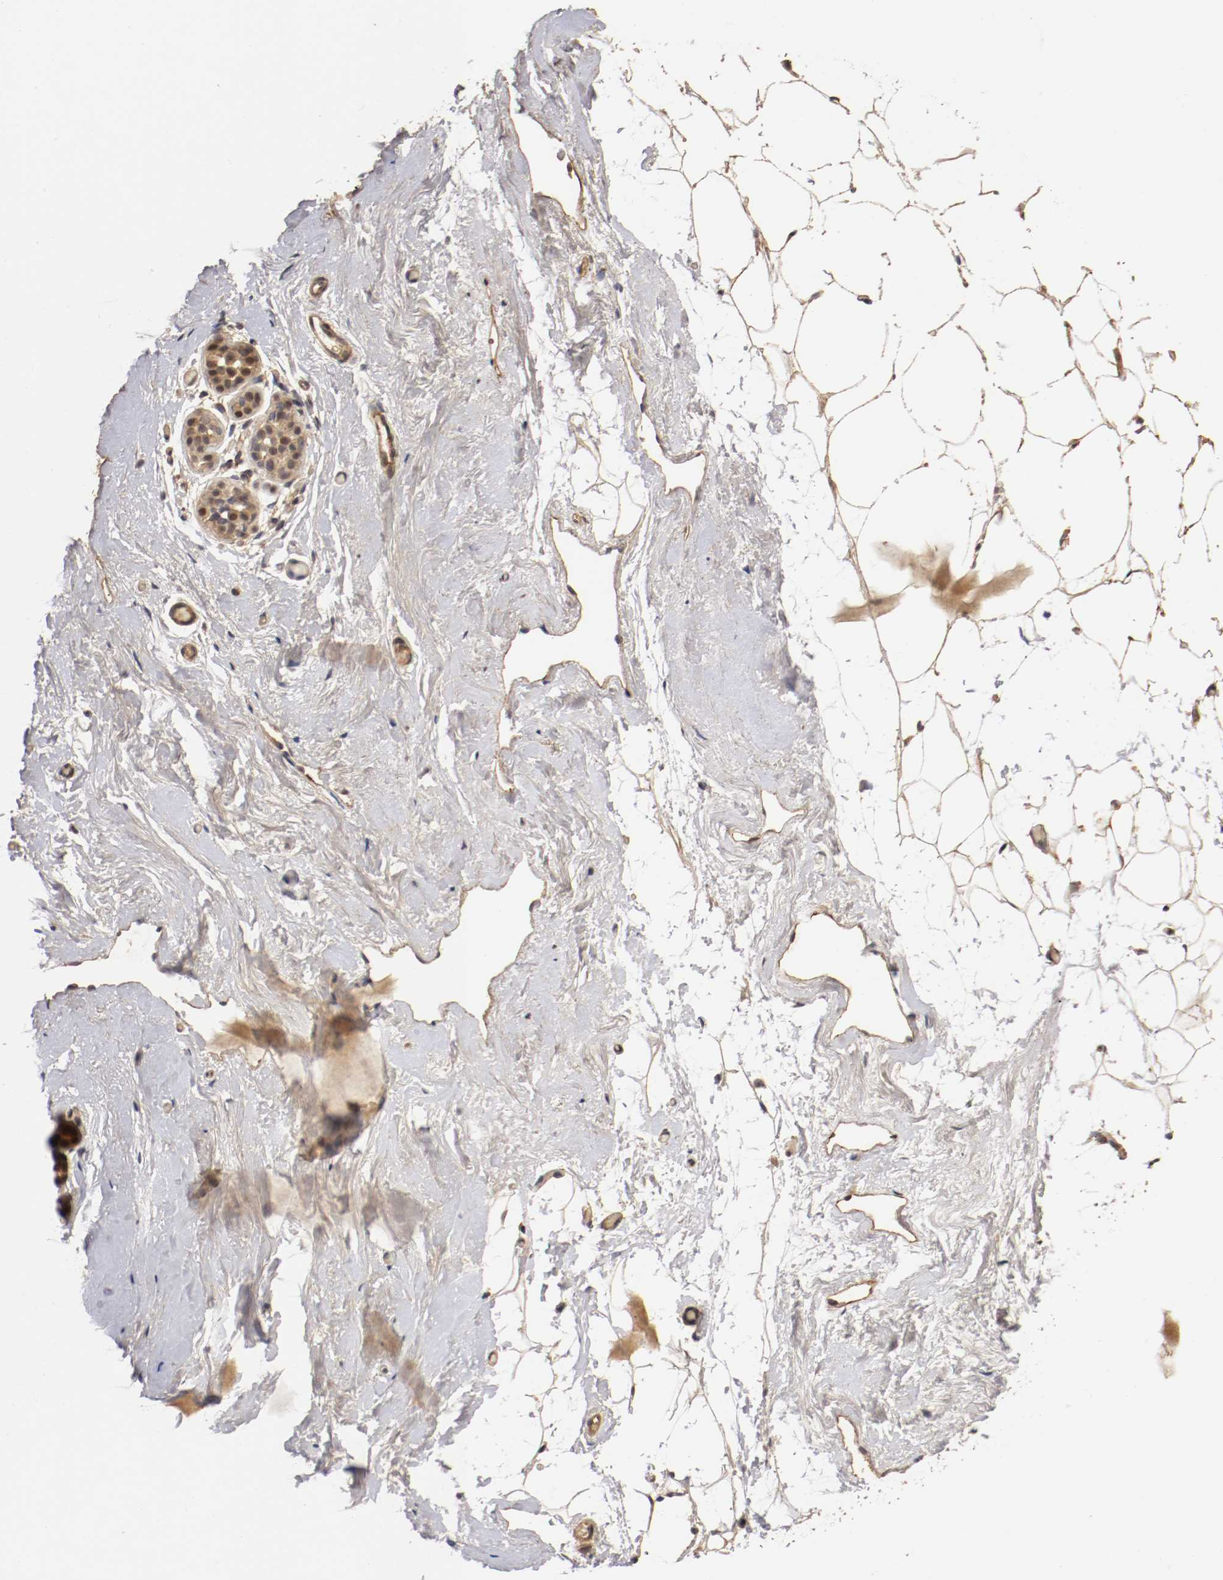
{"staining": {"intensity": "moderate", "quantity": ">75%", "location": "cytoplasmic/membranous"}, "tissue": "breast", "cell_type": "Adipocytes", "image_type": "normal", "snomed": [{"axis": "morphology", "description": "Normal tissue, NOS"}, {"axis": "topography", "description": "Breast"}], "caption": "Moderate cytoplasmic/membranous protein positivity is appreciated in about >75% of adipocytes in breast.", "gene": "TNFRSF1B", "patient": {"sex": "female", "age": 75}}